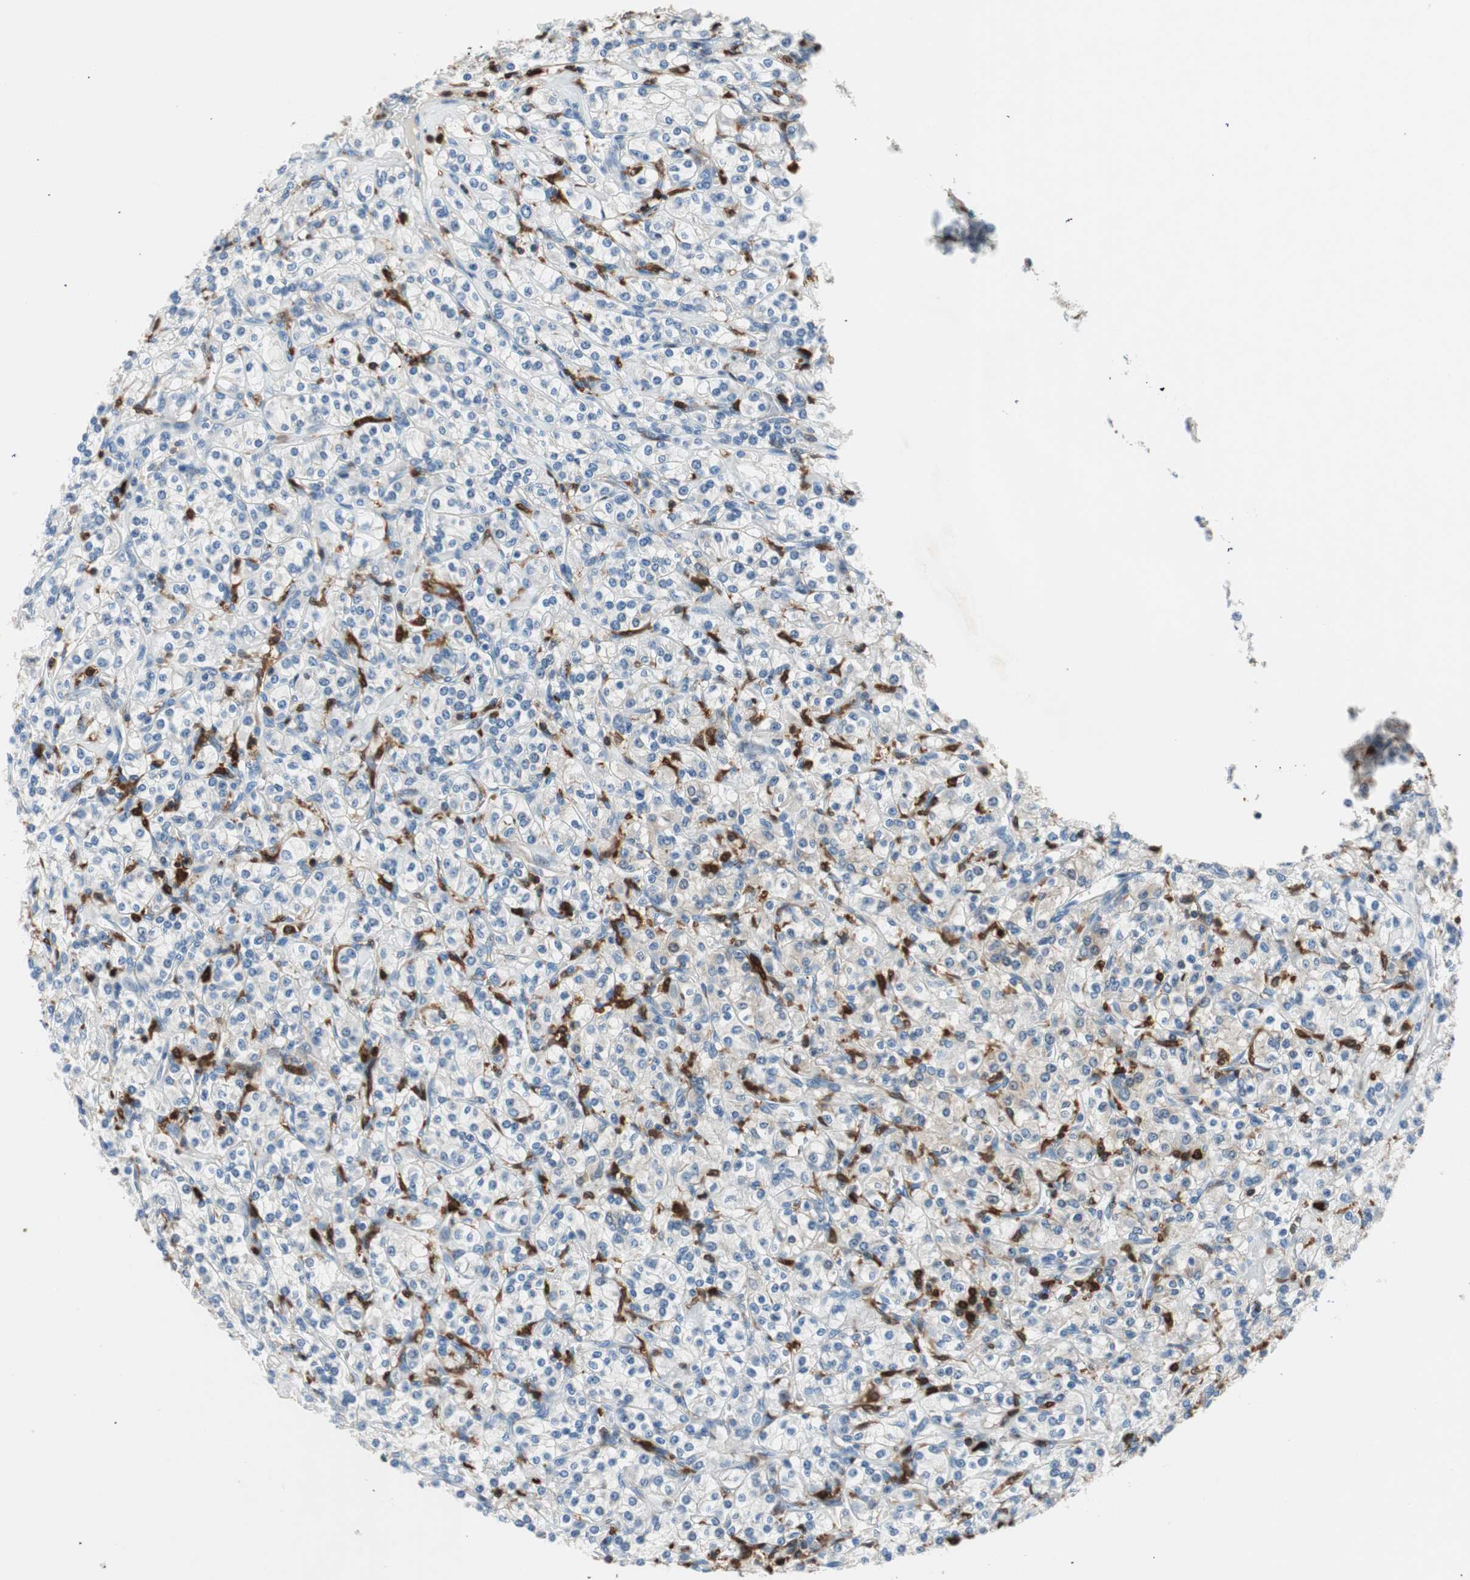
{"staining": {"intensity": "negative", "quantity": "none", "location": "none"}, "tissue": "renal cancer", "cell_type": "Tumor cells", "image_type": "cancer", "snomed": [{"axis": "morphology", "description": "Adenocarcinoma, NOS"}, {"axis": "topography", "description": "Kidney"}], "caption": "An immunohistochemistry (IHC) photomicrograph of renal cancer is shown. There is no staining in tumor cells of renal cancer.", "gene": "COTL1", "patient": {"sex": "male", "age": 77}}